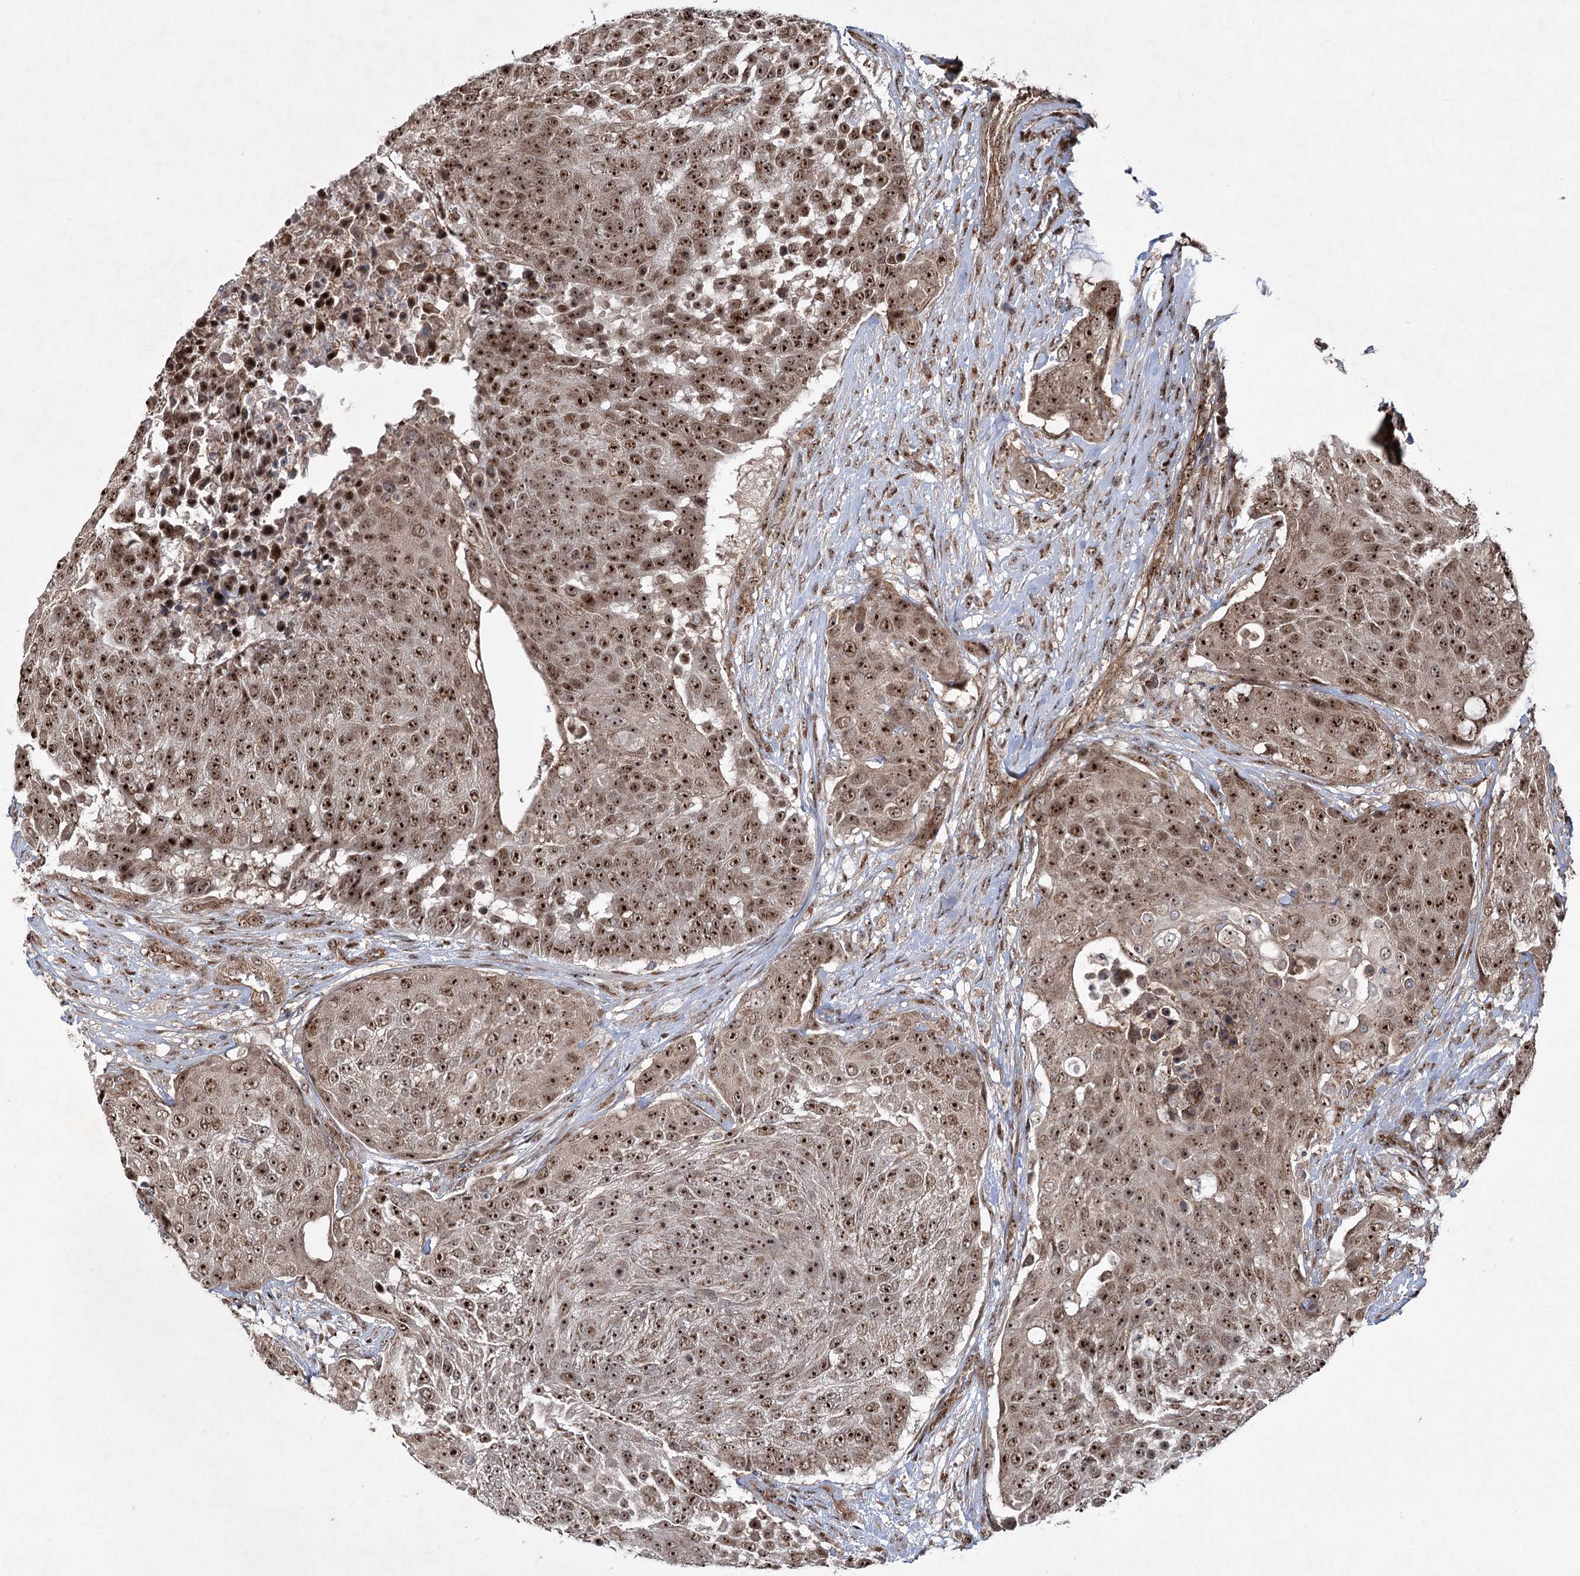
{"staining": {"intensity": "strong", "quantity": ">75%", "location": "nuclear"}, "tissue": "urothelial cancer", "cell_type": "Tumor cells", "image_type": "cancer", "snomed": [{"axis": "morphology", "description": "Urothelial carcinoma, High grade"}, {"axis": "topography", "description": "Urinary bladder"}], "caption": "Immunohistochemistry (DAB) staining of human urothelial cancer reveals strong nuclear protein expression in approximately >75% of tumor cells.", "gene": "SERINC5", "patient": {"sex": "female", "age": 63}}